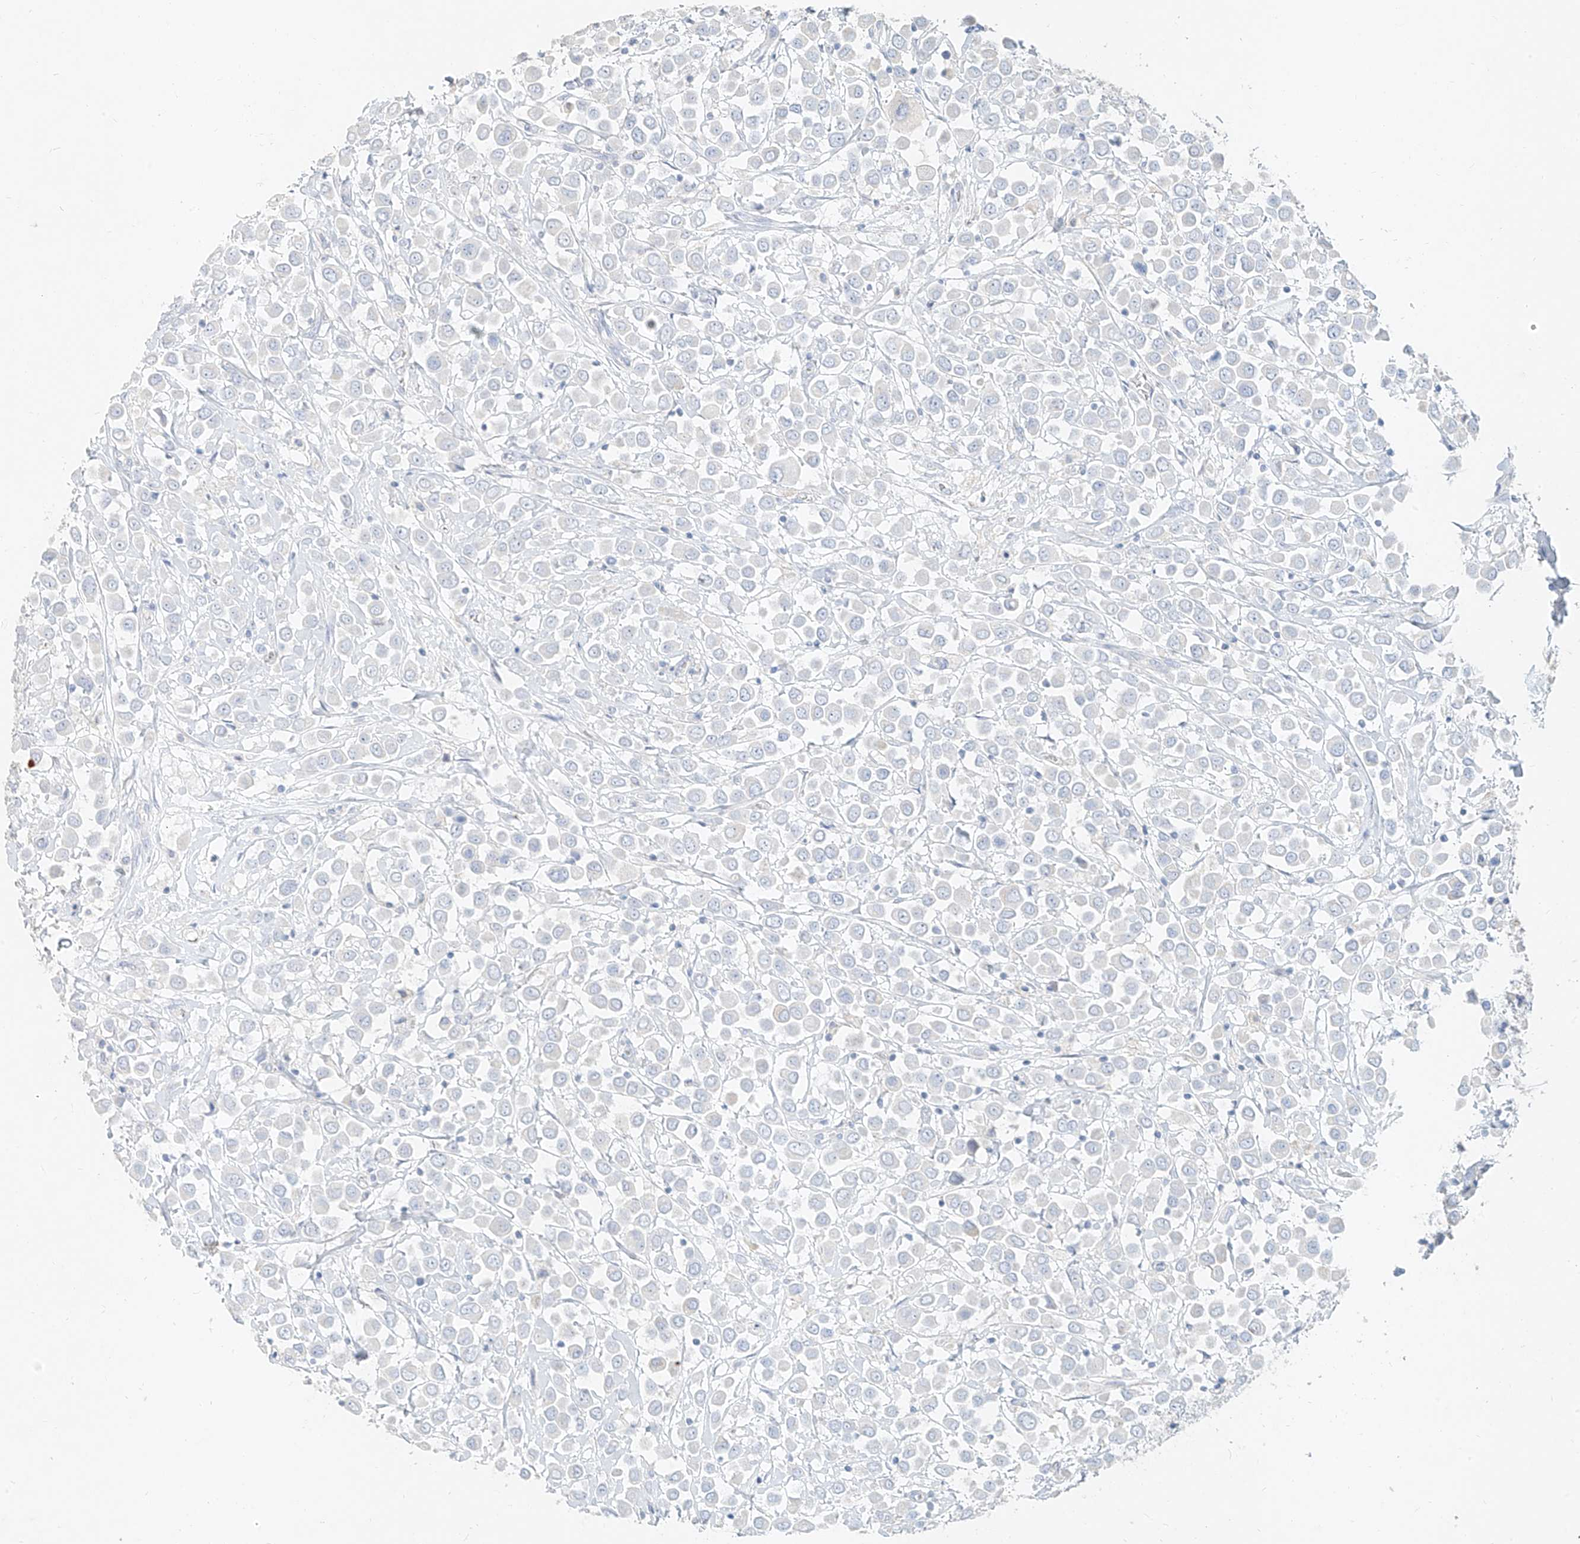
{"staining": {"intensity": "negative", "quantity": "none", "location": "none"}, "tissue": "breast cancer", "cell_type": "Tumor cells", "image_type": "cancer", "snomed": [{"axis": "morphology", "description": "Duct carcinoma"}, {"axis": "topography", "description": "Breast"}], "caption": "Immunohistochemistry (IHC) of breast invasive ductal carcinoma exhibits no positivity in tumor cells.", "gene": "ZZEF1", "patient": {"sex": "female", "age": 61}}